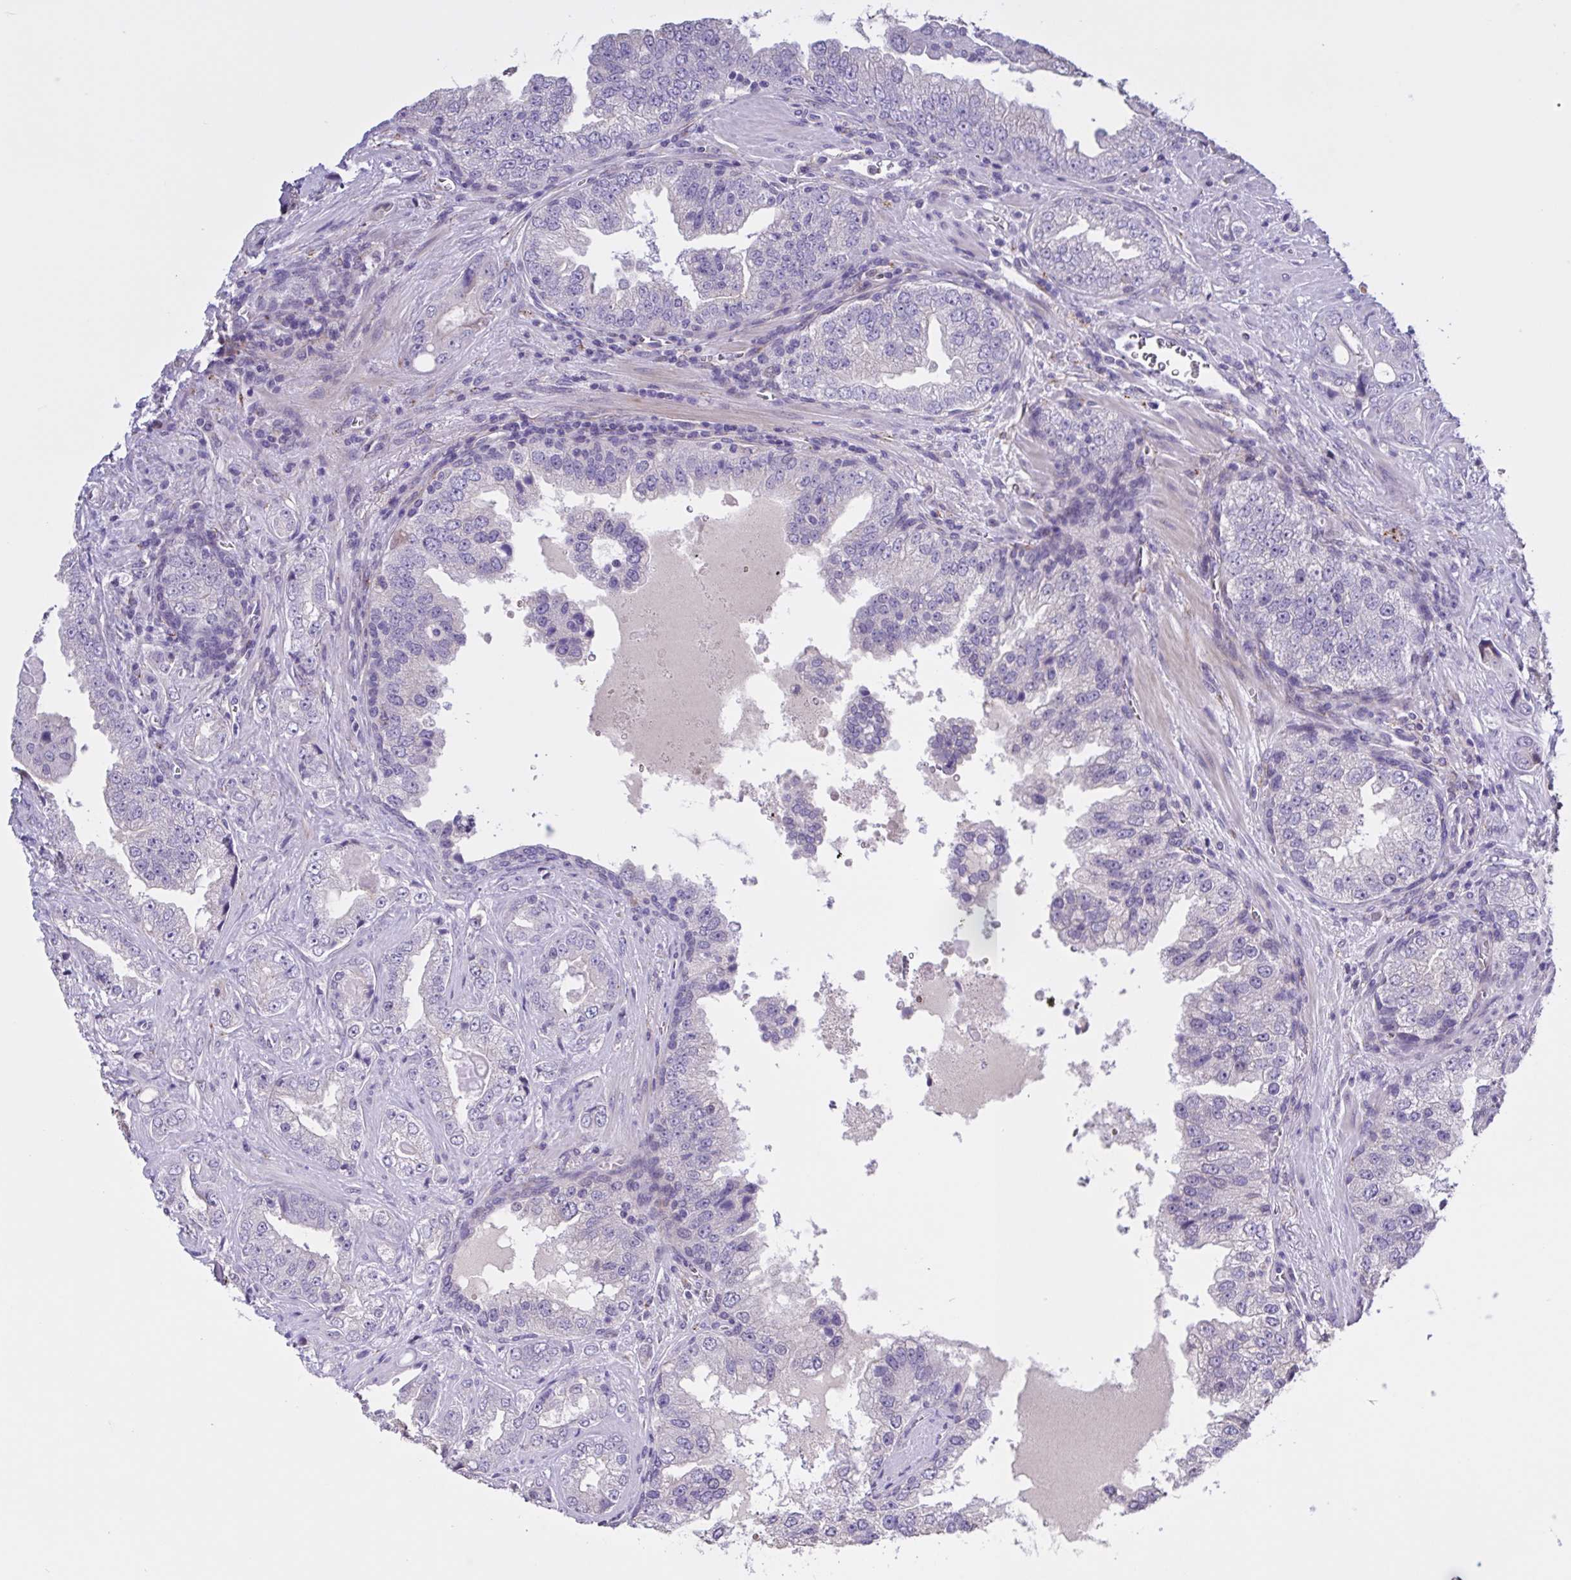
{"staining": {"intensity": "negative", "quantity": "none", "location": "none"}, "tissue": "prostate cancer", "cell_type": "Tumor cells", "image_type": "cancer", "snomed": [{"axis": "morphology", "description": "Adenocarcinoma, High grade"}, {"axis": "topography", "description": "Prostate"}], "caption": "This is a micrograph of immunohistochemistry (IHC) staining of prostate cancer (high-grade adenocarcinoma), which shows no expression in tumor cells.", "gene": "MRGPRX2", "patient": {"sex": "male", "age": 67}}